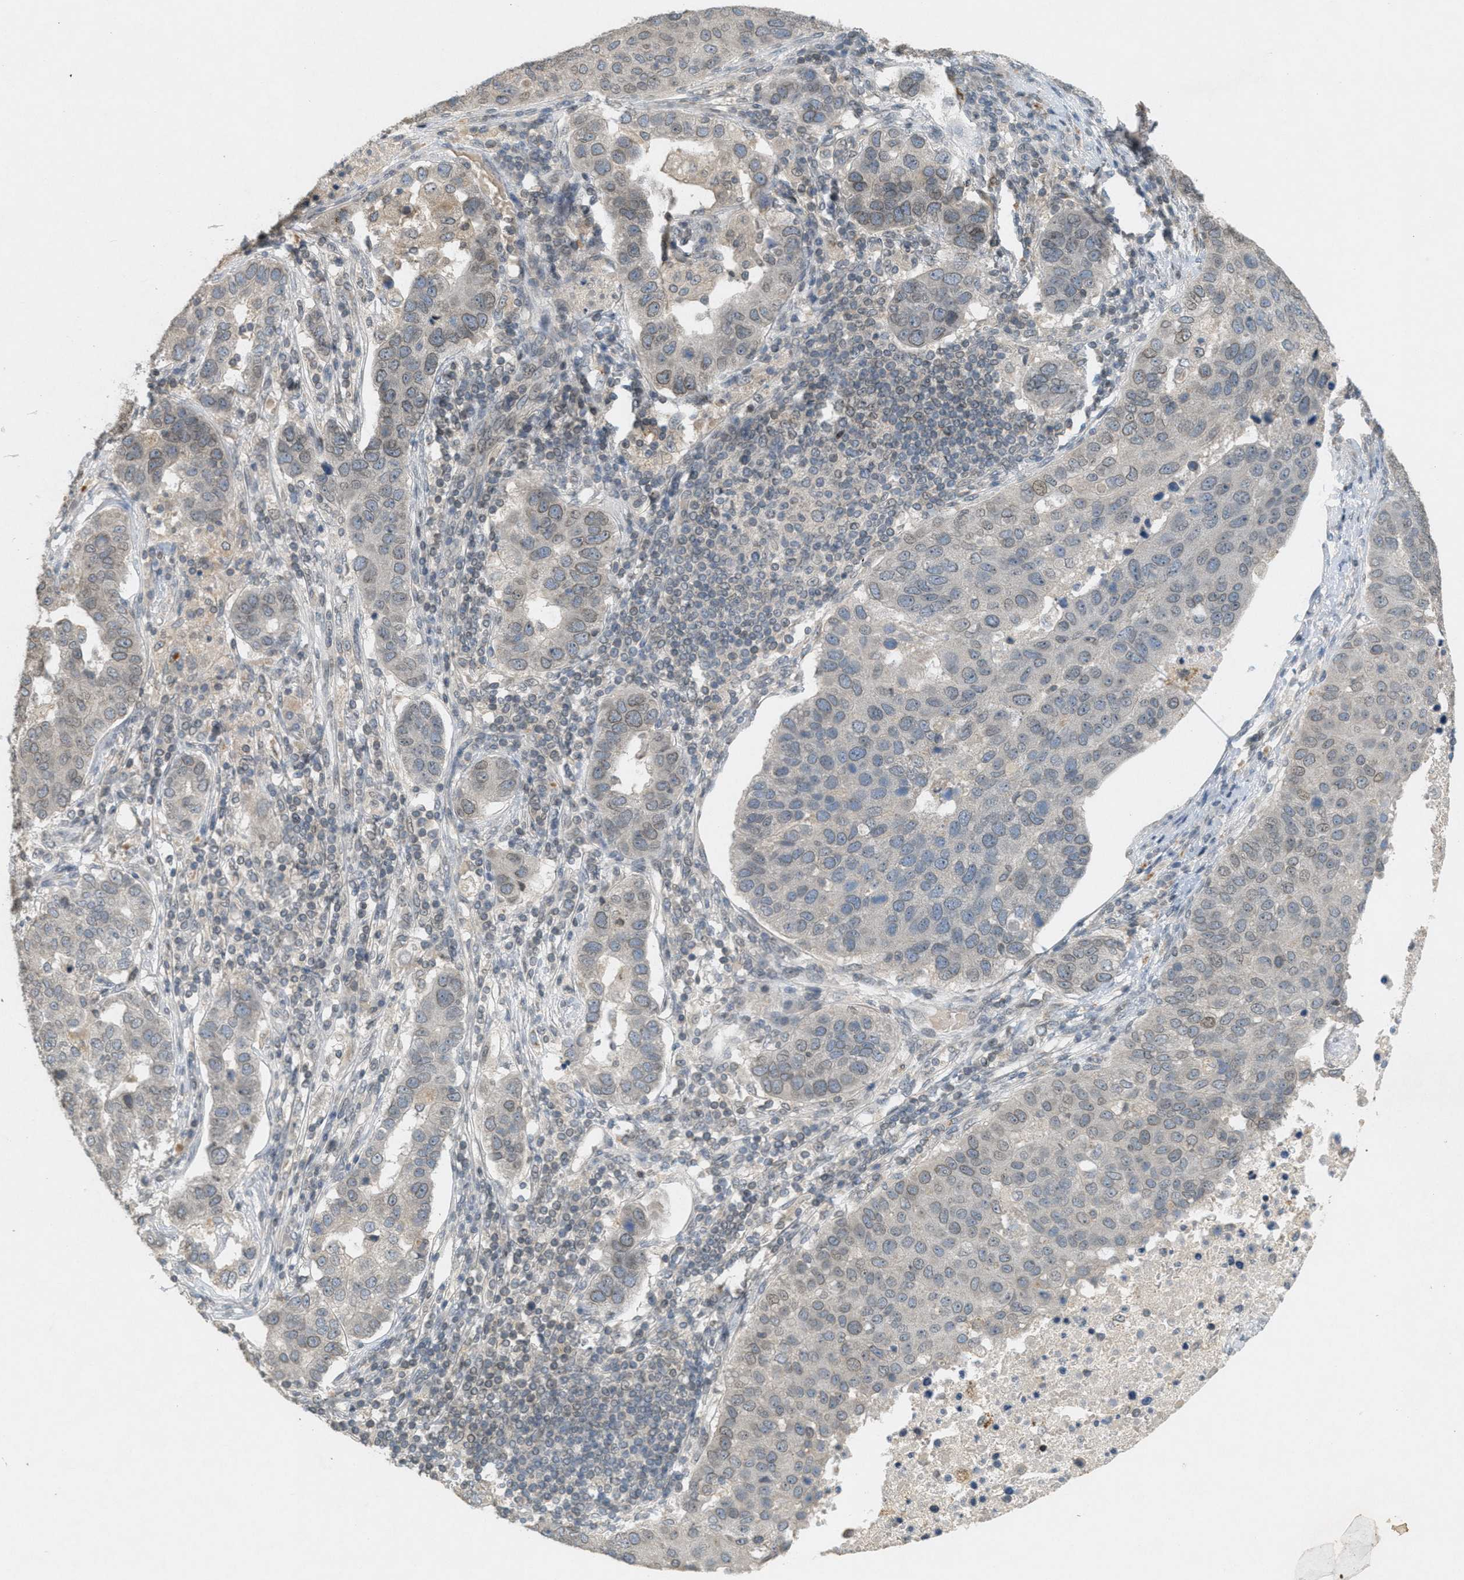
{"staining": {"intensity": "weak", "quantity": "25%-75%", "location": "cytoplasmic/membranous,nuclear"}, "tissue": "pancreatic cancer", "cell_type": "Tumor cells", "image_type": "cancer", "snomed": [{"axis": "morphology", "description": "Adenocarcinoma, NOS"}, {"axis": "topography", "description": "Pancreas"}], "caption": "This is an image of IHC staining of pancreatic cancer, which shows weak expression in the cytoplasmic/membranous and nuclear of tumor cells.", "gene": "ABHD6", "patient": {"sex": "female", "age": 61}}